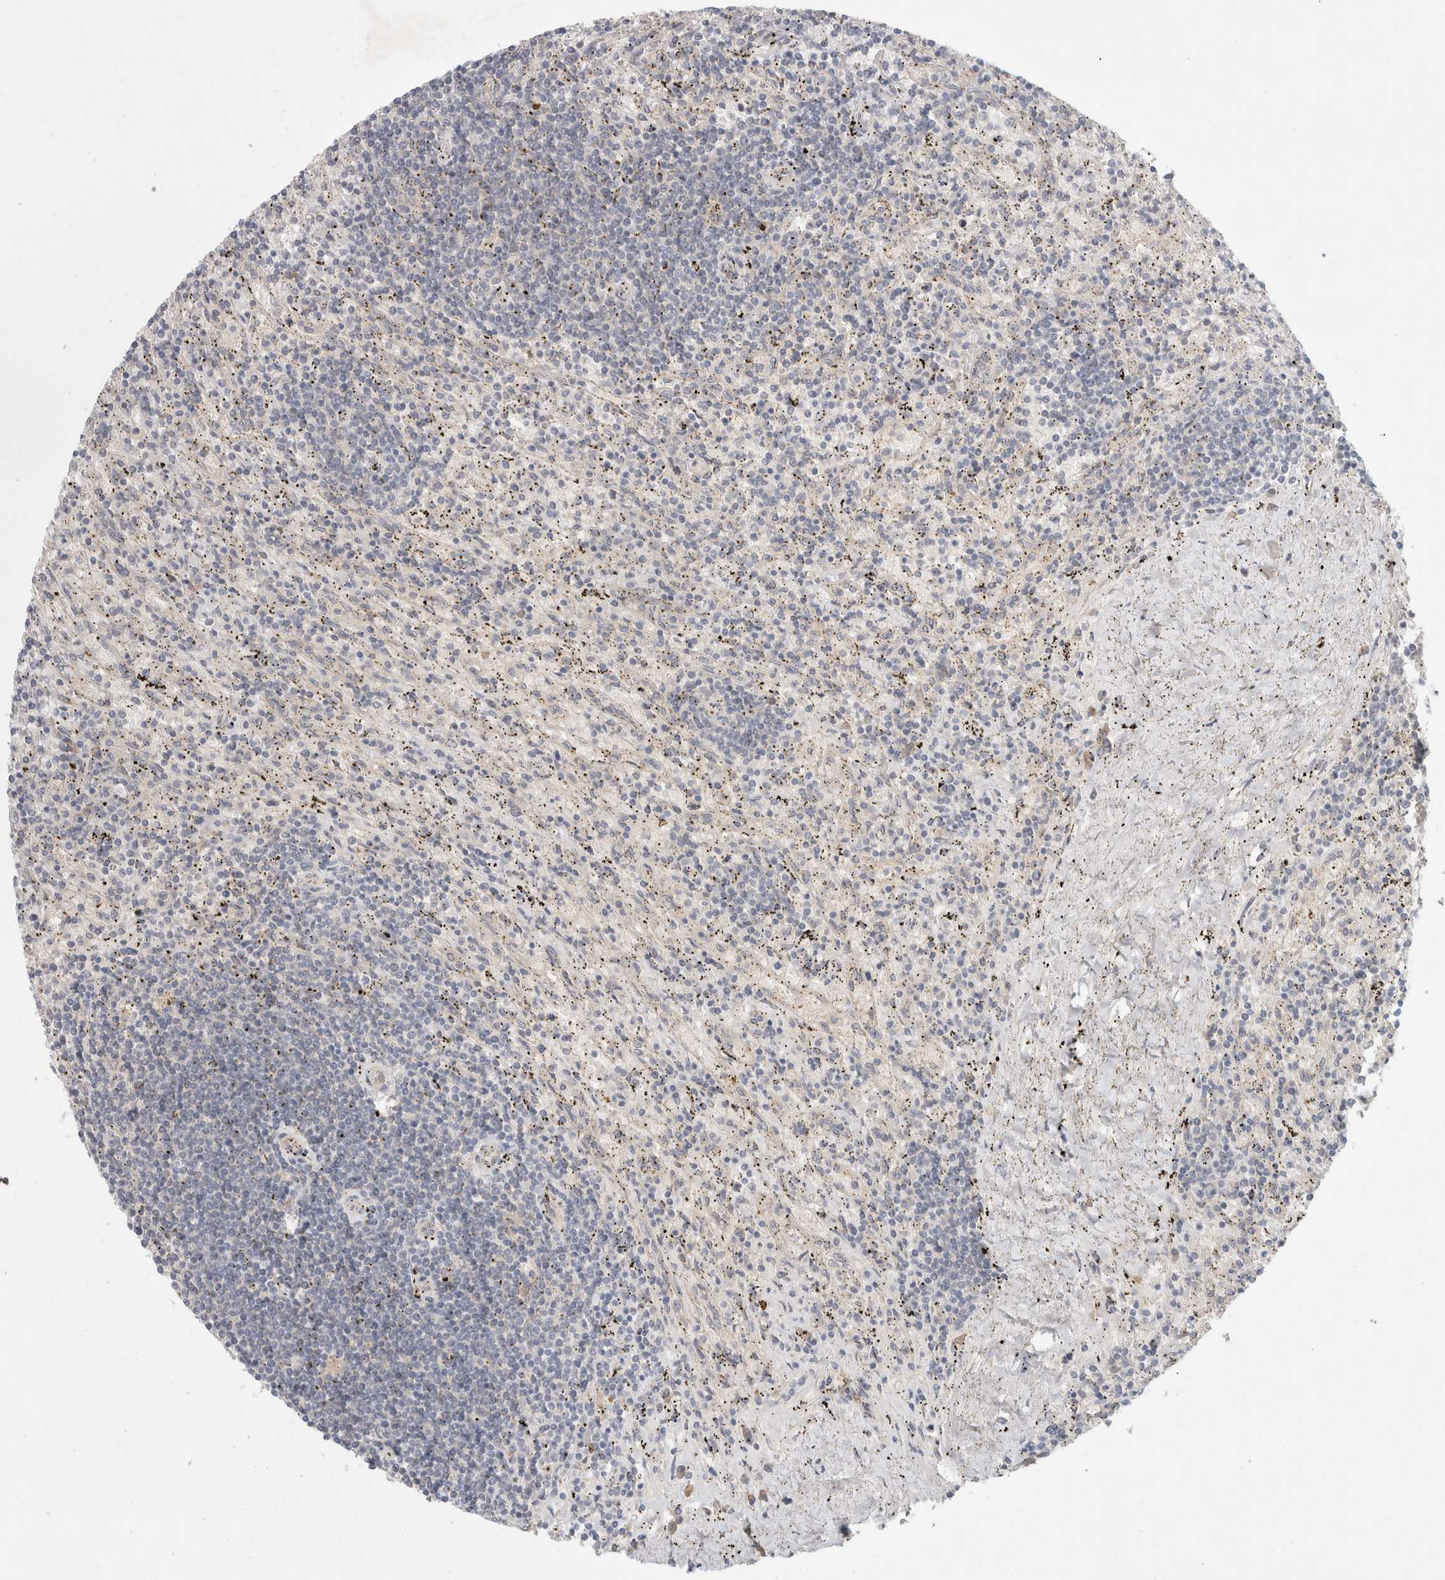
{"staining": {"intensity": "negative", "quantity": "none", "location": "none"}, "tissue": "lymphoma", "cell_type": "Tumor cells", "image_type": "cancer", "snomed": [{"axis": "morphology", "description": "Malignant lymphoma, non-Hodgkin's type, Low grade"}, {"axis": "topography", "description": "Spleen"}], "caption": "Immunohistochemistry image of neoplastic tissue: low-grade malignant lymphoma, non-Hodgkin's type stained with DAB (3,3'-diaminobenzidine) exhibits no significant protein staining in tumor cells. Brightfield microscopy of IHC stained with DAB (brown) and hematoxylin (blue), captured at high magnification.", "gene": "RASAL2", "patient": {"sex": "male", "age": 76}}